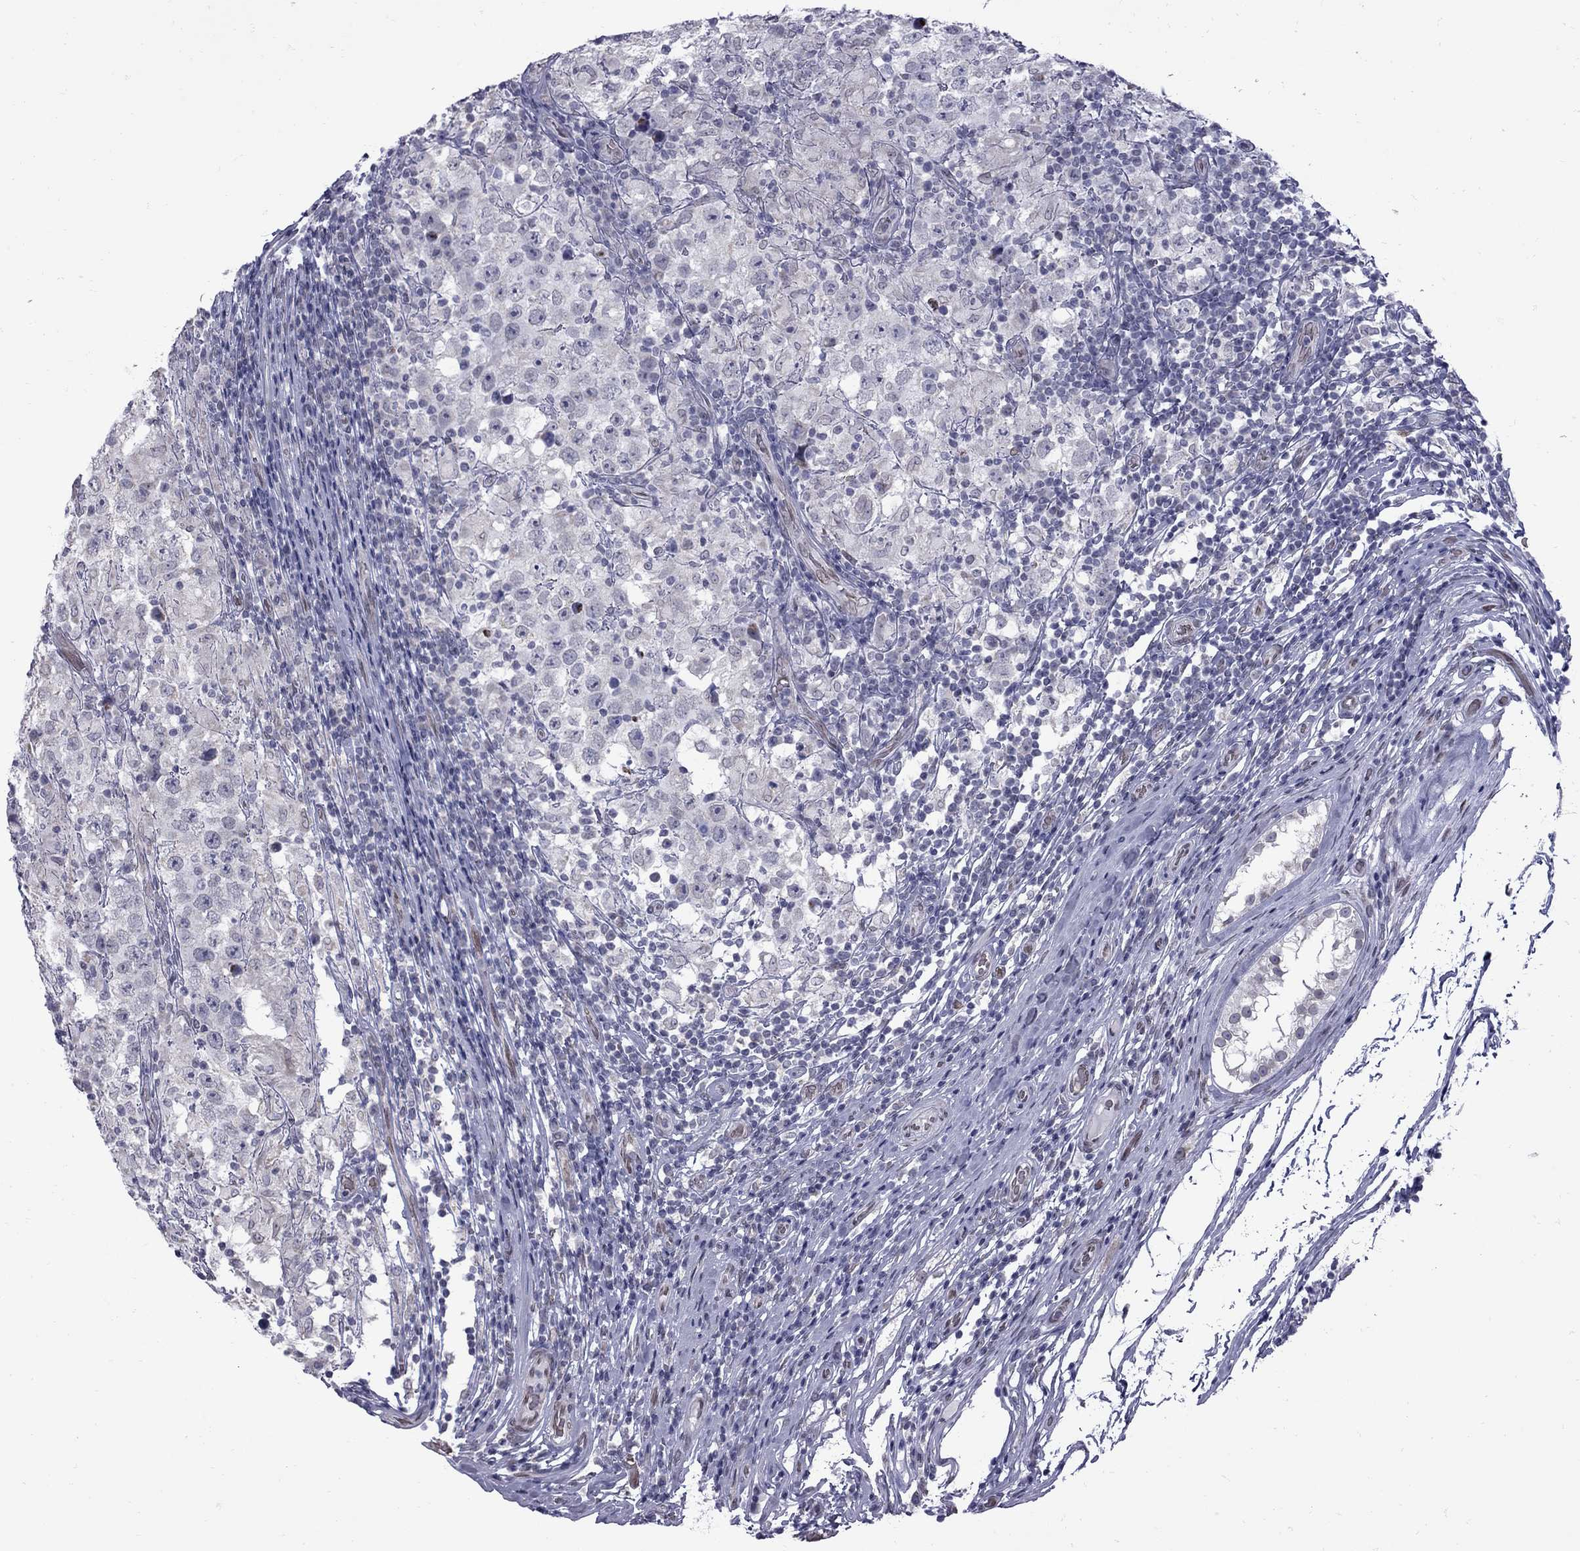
{"staining": {"intensity": "negative", "quantity": "none", "location": "none"}, "tissue": "testis cancer", "cell_type": "Tumor cells", "image_type": "cancer", "snomed": [{"axis": "morphology", "description": "Seminoma, NOS"}, {"axis": "morphology", "description": "Carcinoma, Embryonal, NOS"}, {"axis": "topography", "description": "Testis"}], "caption": "This is a micrograph of IHC staining of testis embryonal carcinoma, which shows no staining in tumor cells.", "gene": "CLTCL1", "patient": {"sex": "male", "age": 41}}